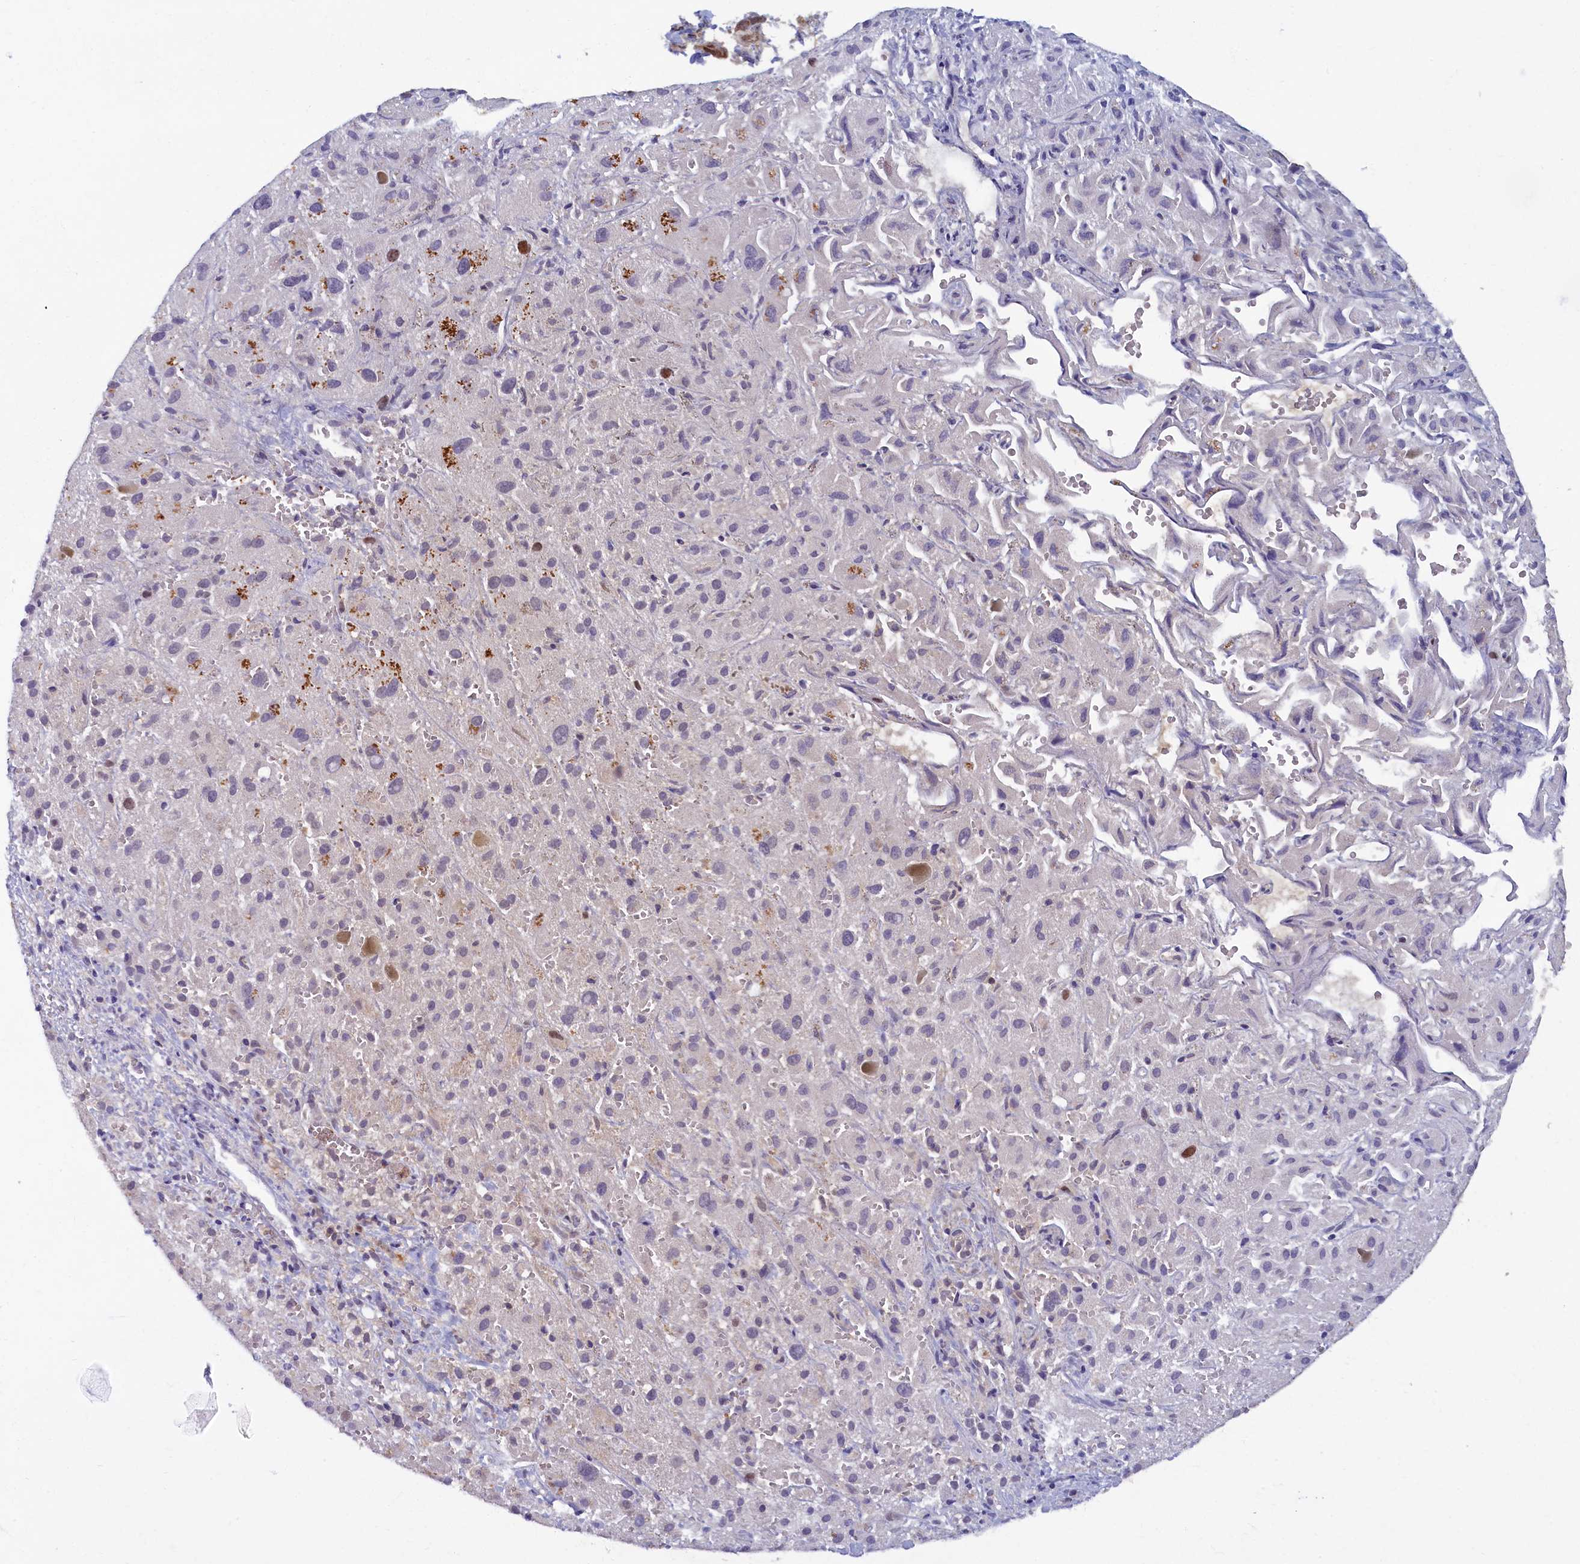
{"staining": {"intensity": "negative", "quantity": "none", "location": "none"}, "tissue": "liver cancer", "cell_type": "Tumor cells", "image_type": "cancer", "snomed": [{"axis": "morphology", "description": "Cholangiocarcinoma"}, {"axis": "topography", "description": "Liver"}], "caption": "Tumor cells show no significant expression in liver cholangiocarcinoma. Brightfield microscopy of immunohistochemistry (IHC) stained with DAB (3,3'-diaminobenzidine) (brown) and hematoxylin (blue), captured at high magnification.", "gene": "BRCA1", "patient": {"sex": "female", "age": 52}}